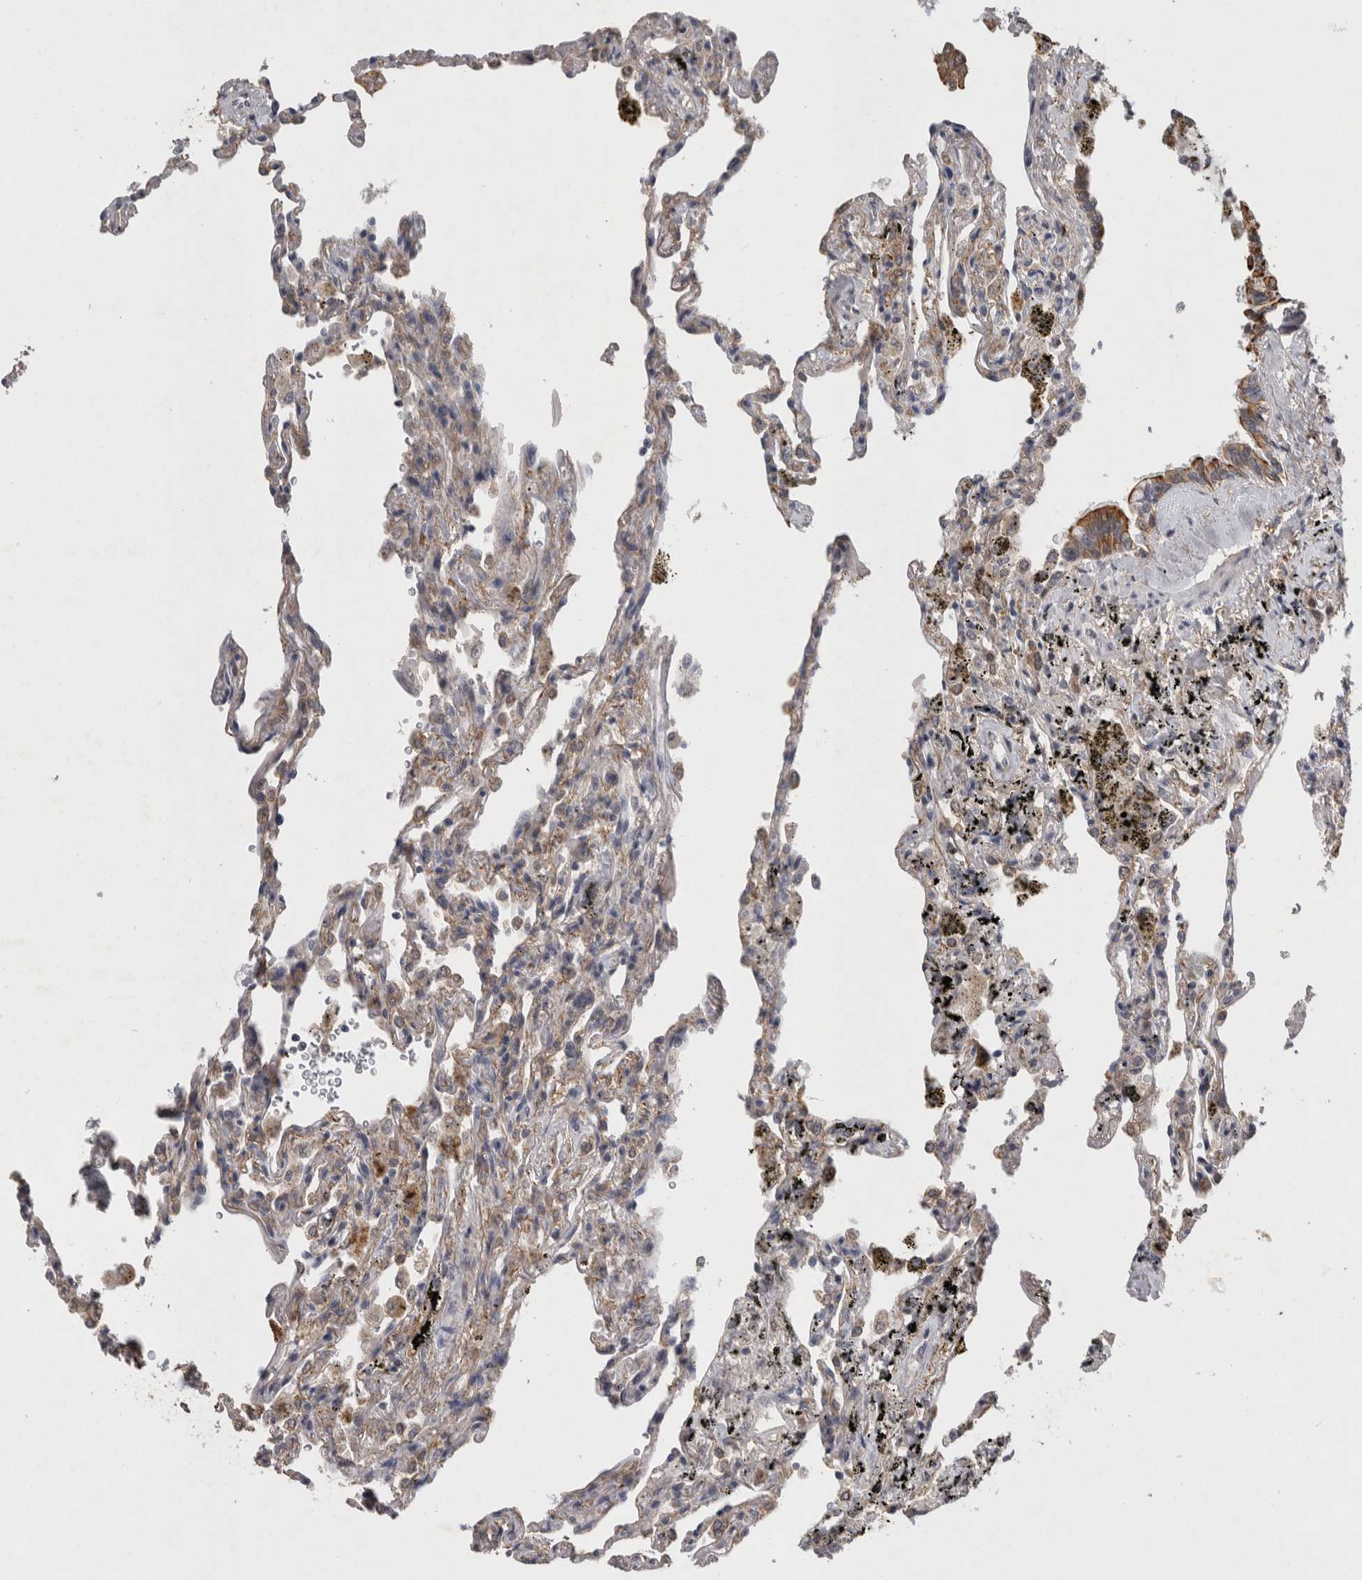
{"staining": {"intensity": "weak", "quantity": "<25%", "location": "cytoplasmic/membranous"}, "tissue": "lung", "cell_type": "Alveolar cells", "image_type": "normal", "snomed": [{"axis": "morphology", "description": "Normal tissue, NOS"}, {"axis": "topography", "description": "Lung"}], "caption": "Protein analysis of unremarkable lung exhibits no significant staining in alveolar cells.", "gene": "RHPN1", "patient": {"sex": "male", "age": 59}}